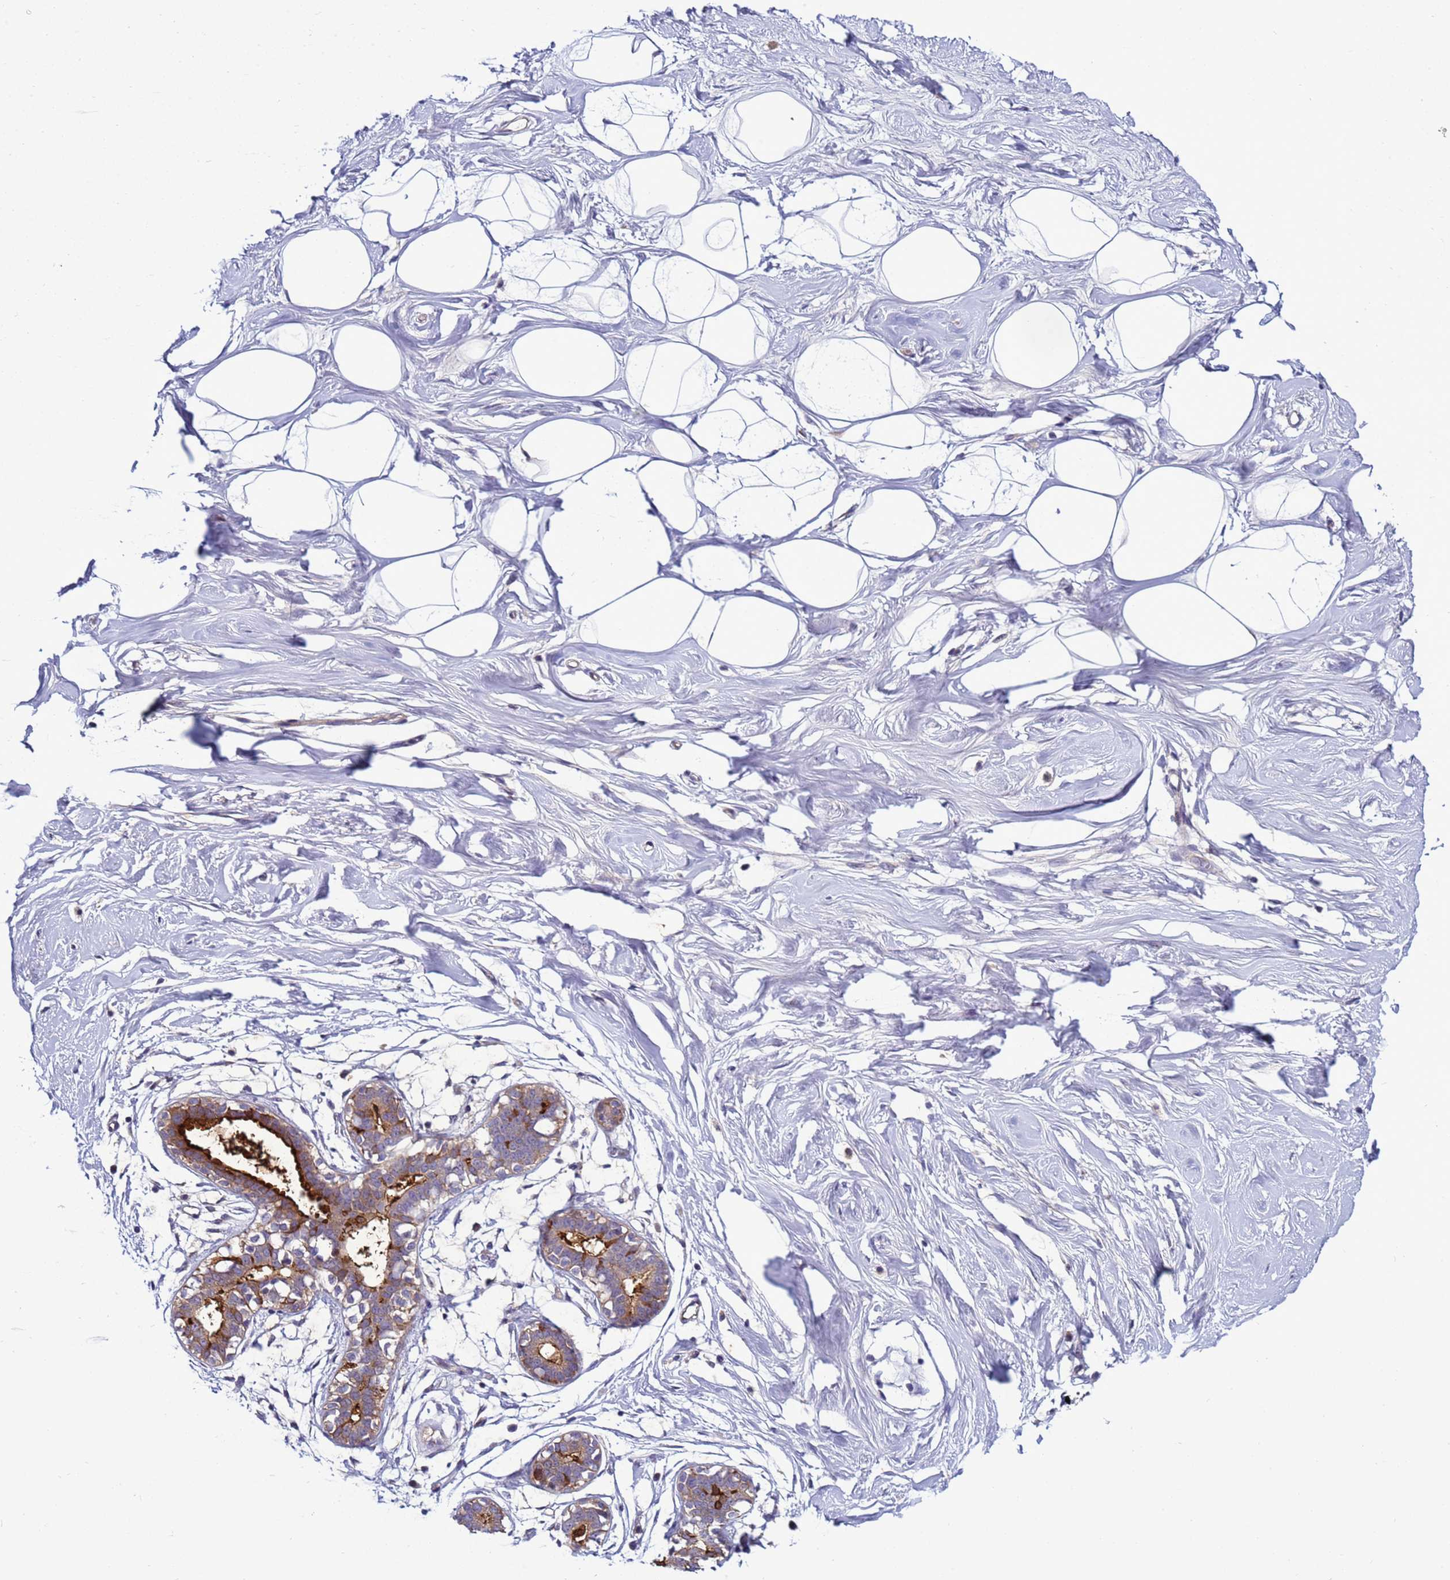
{"staining": {"intensity": "negative", "quantity": "none", "location": "none"}, "tissue": "breast", "cell_type": "Adipocytes", "image_type": "normal", "snomed": [{"axis": "morphology", "description": "Normal tissue, NOS"}, {"axis": "morphology", "description": "Adenoma, NOS"}, {"axis": "topography", "description": "Breast"}], "caption": "Immunohistochemistry (IHC) of benign breast reveals no expression in adipocytes.", "gene": "NAT1", "patient": {"sex": "female", "age": 23}}